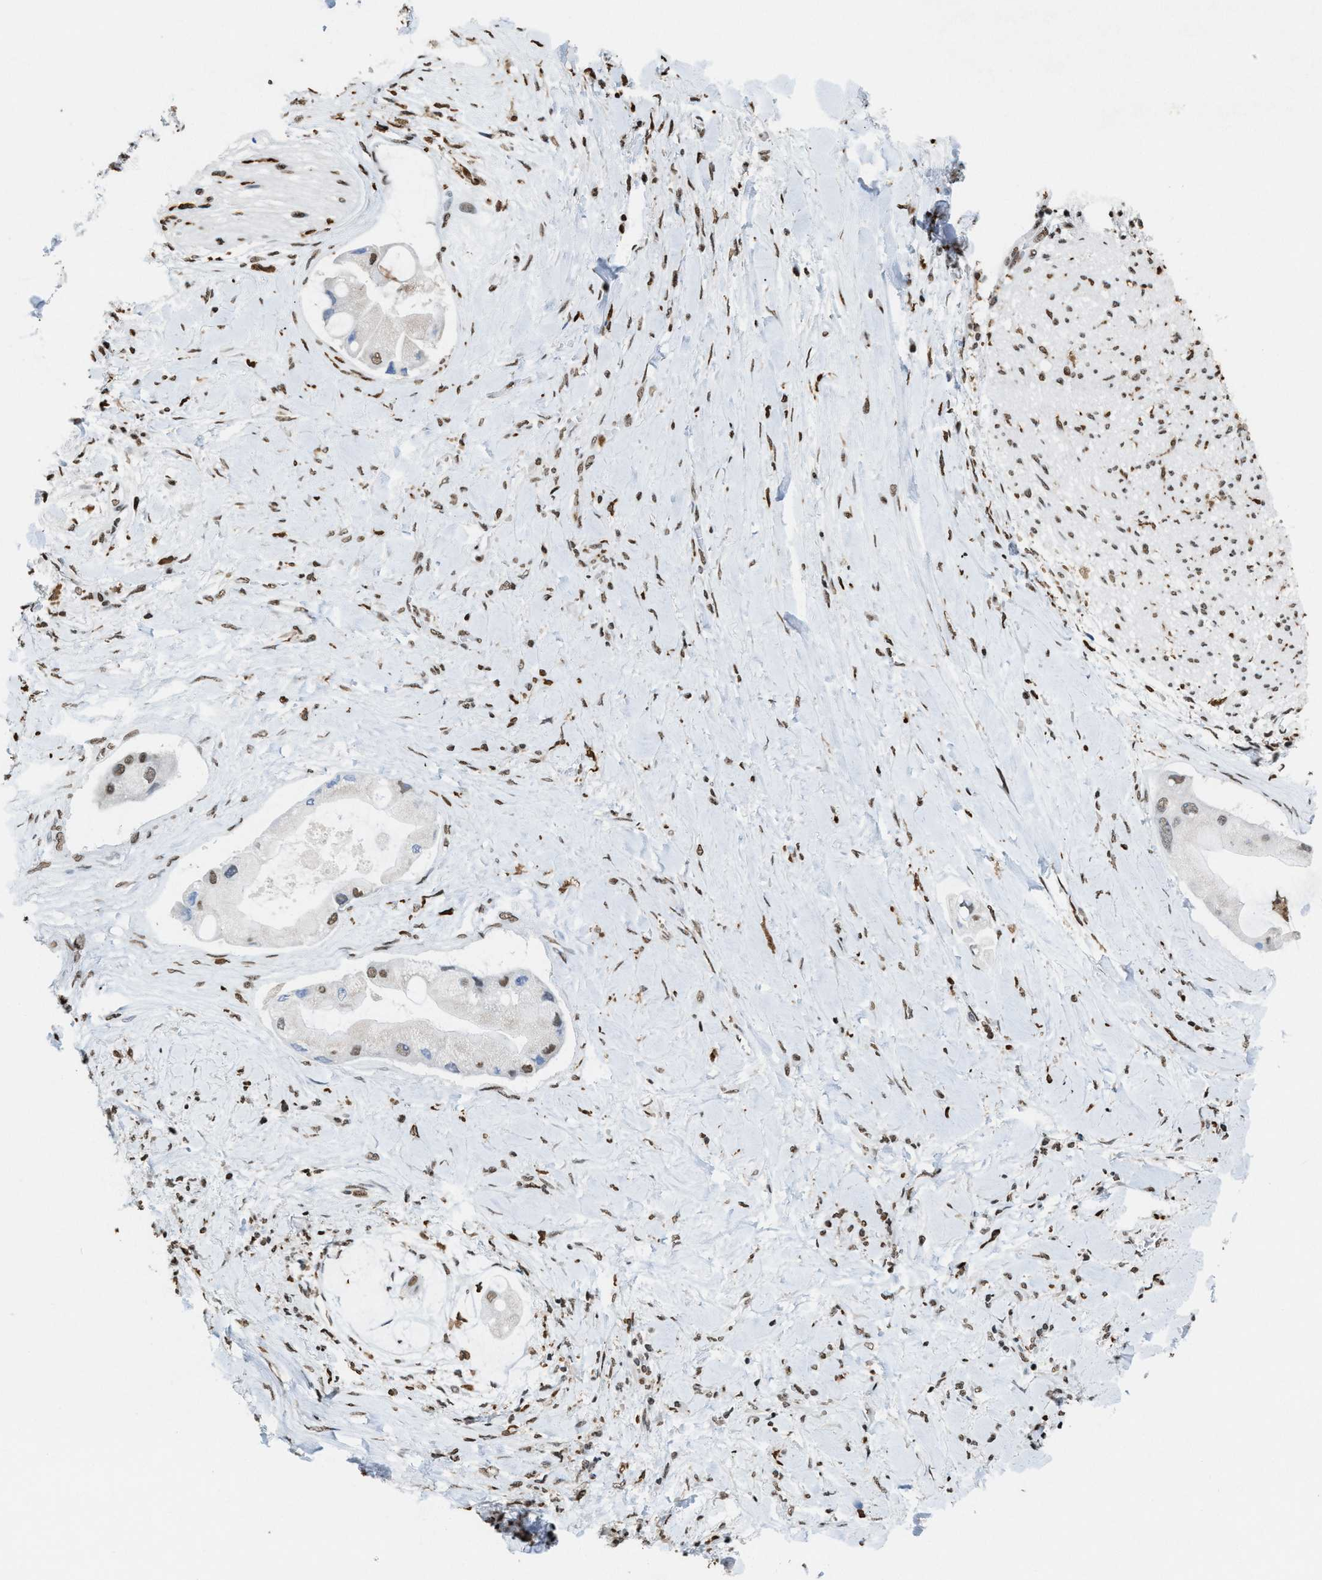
{"staining": {"intensity": "weak", "quantity": "25%-75%", "location": "nuclear"}, "tissue": "liver cancer", "cell_type": "Tumor cells", "image_type": "cancer", "snomed": [{"axis": "morphology", "description": "Cholangiocarcinoma"}, {"axis": "topography", "description": "Liver"}], "caption": "Protein positivity by IHC demonstrates weak nuclear expression in about 25%-75% of tumor cells in liver cholangiocarcinoma.", "gene": "NUP88", "patient": {"sex": "male", "age": 50}}